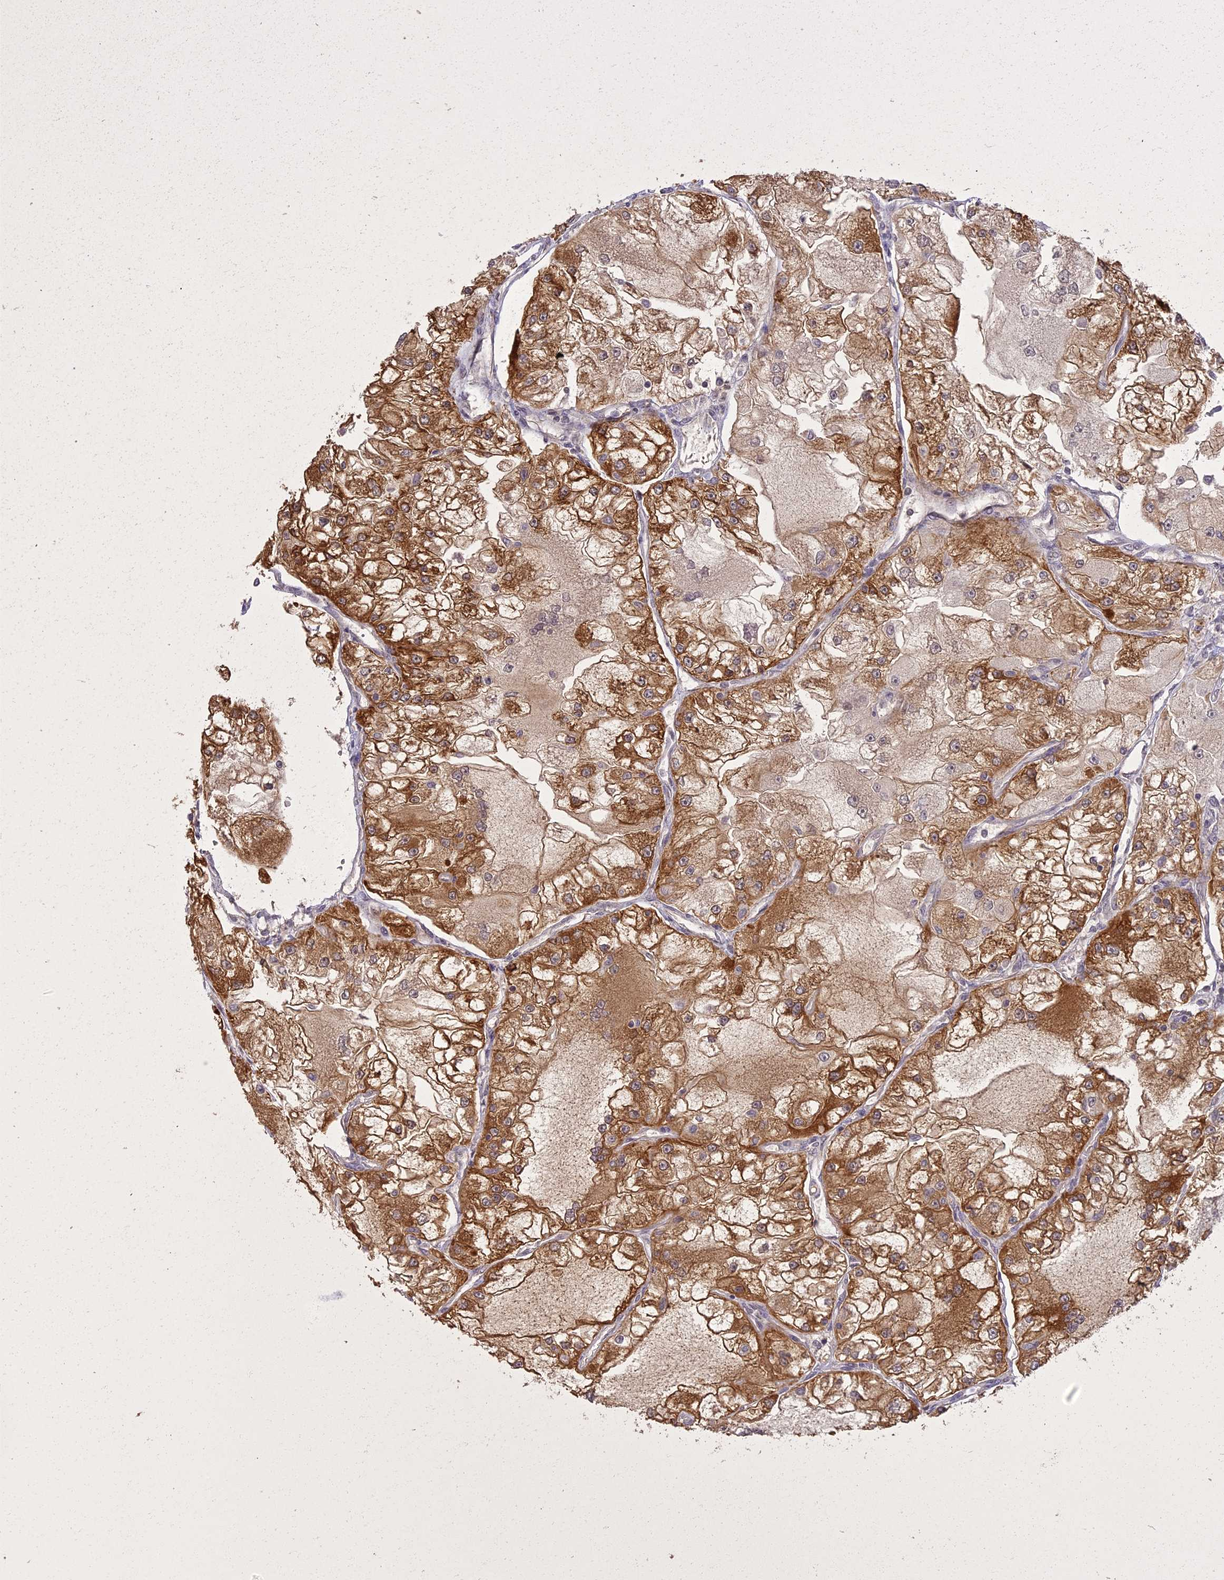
{"staining": {"intensity": "strong", "quantity": ">75%", "location": "cytoplasmic/membranous"}, "tissue": "renal cancer", "cell_type": "Tumor cells", "image_type": "cancer", "snomed": [{"axis": "morphology", "description": "Adenocarcinoma, NOS"}, {"axis": "topography", "description": "Kidney"}], "caption": "Renal cancer tissue exhibits strong cytoplasmic/membranous staining in approximately >75% of tumor cells", "gene": "ING5", "patient": {"sex": "female", "age": 72}}